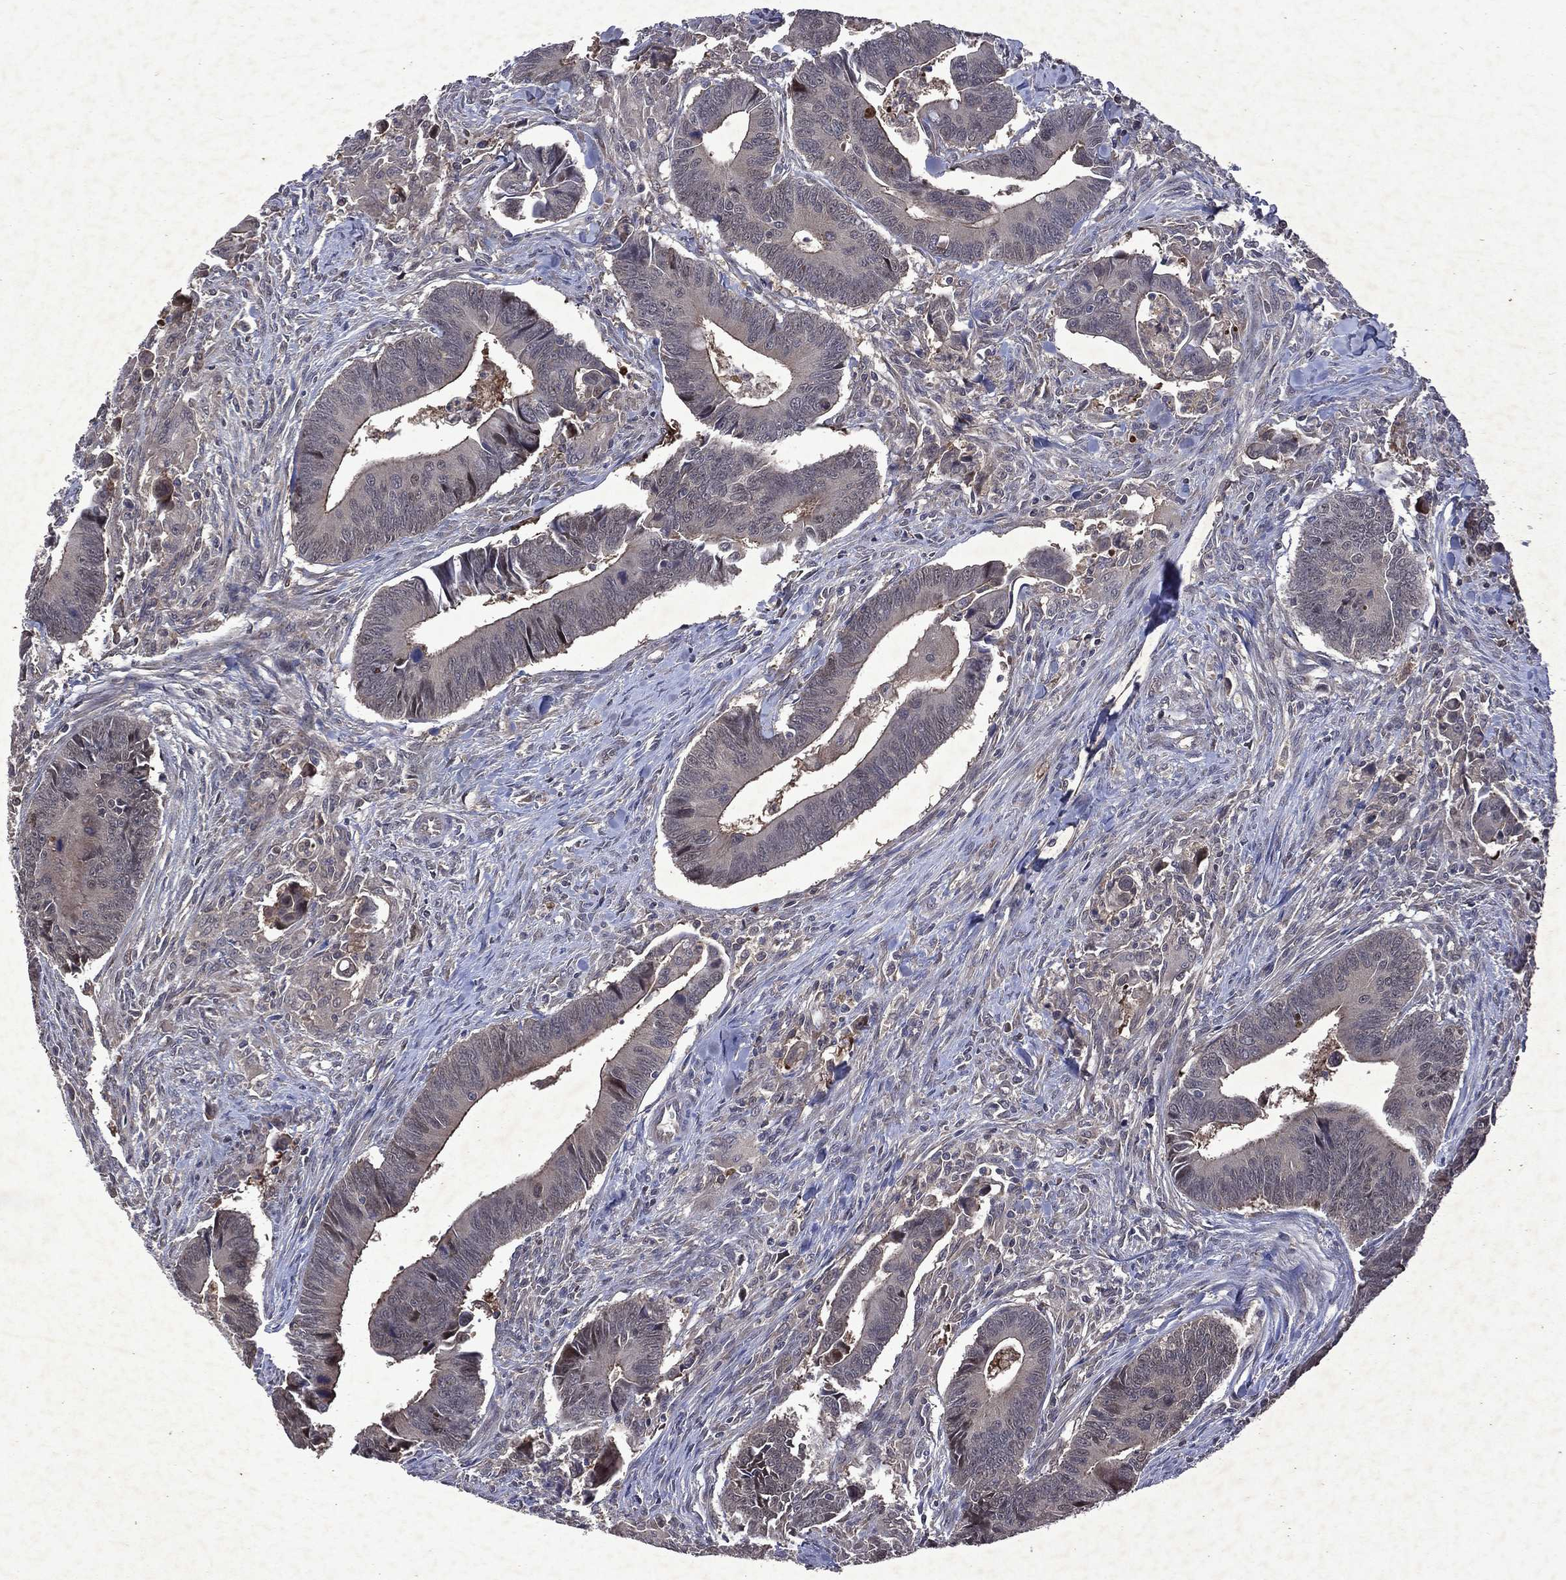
{"staining": {"intensity": "weak", "quantity": "<25%", "location": "cytoplasmic/membranous"}, "tissue": "colorectal cancer", "cell_type": "Tumor cells", "image_type": "cancer", "snomed": [{"axis": "morphology", "description": "Adenocarcinoma, NOS"}, {"axis": "topography", "description": "Rectum"}], "caption": "IHC micrograph of colorectal cancer (adenocarcinoma) stained for a protein (brown), which displays no positivity in tumor cells.", "gene": "MTAP", "patient": {"sex": "male", "age": 67}}